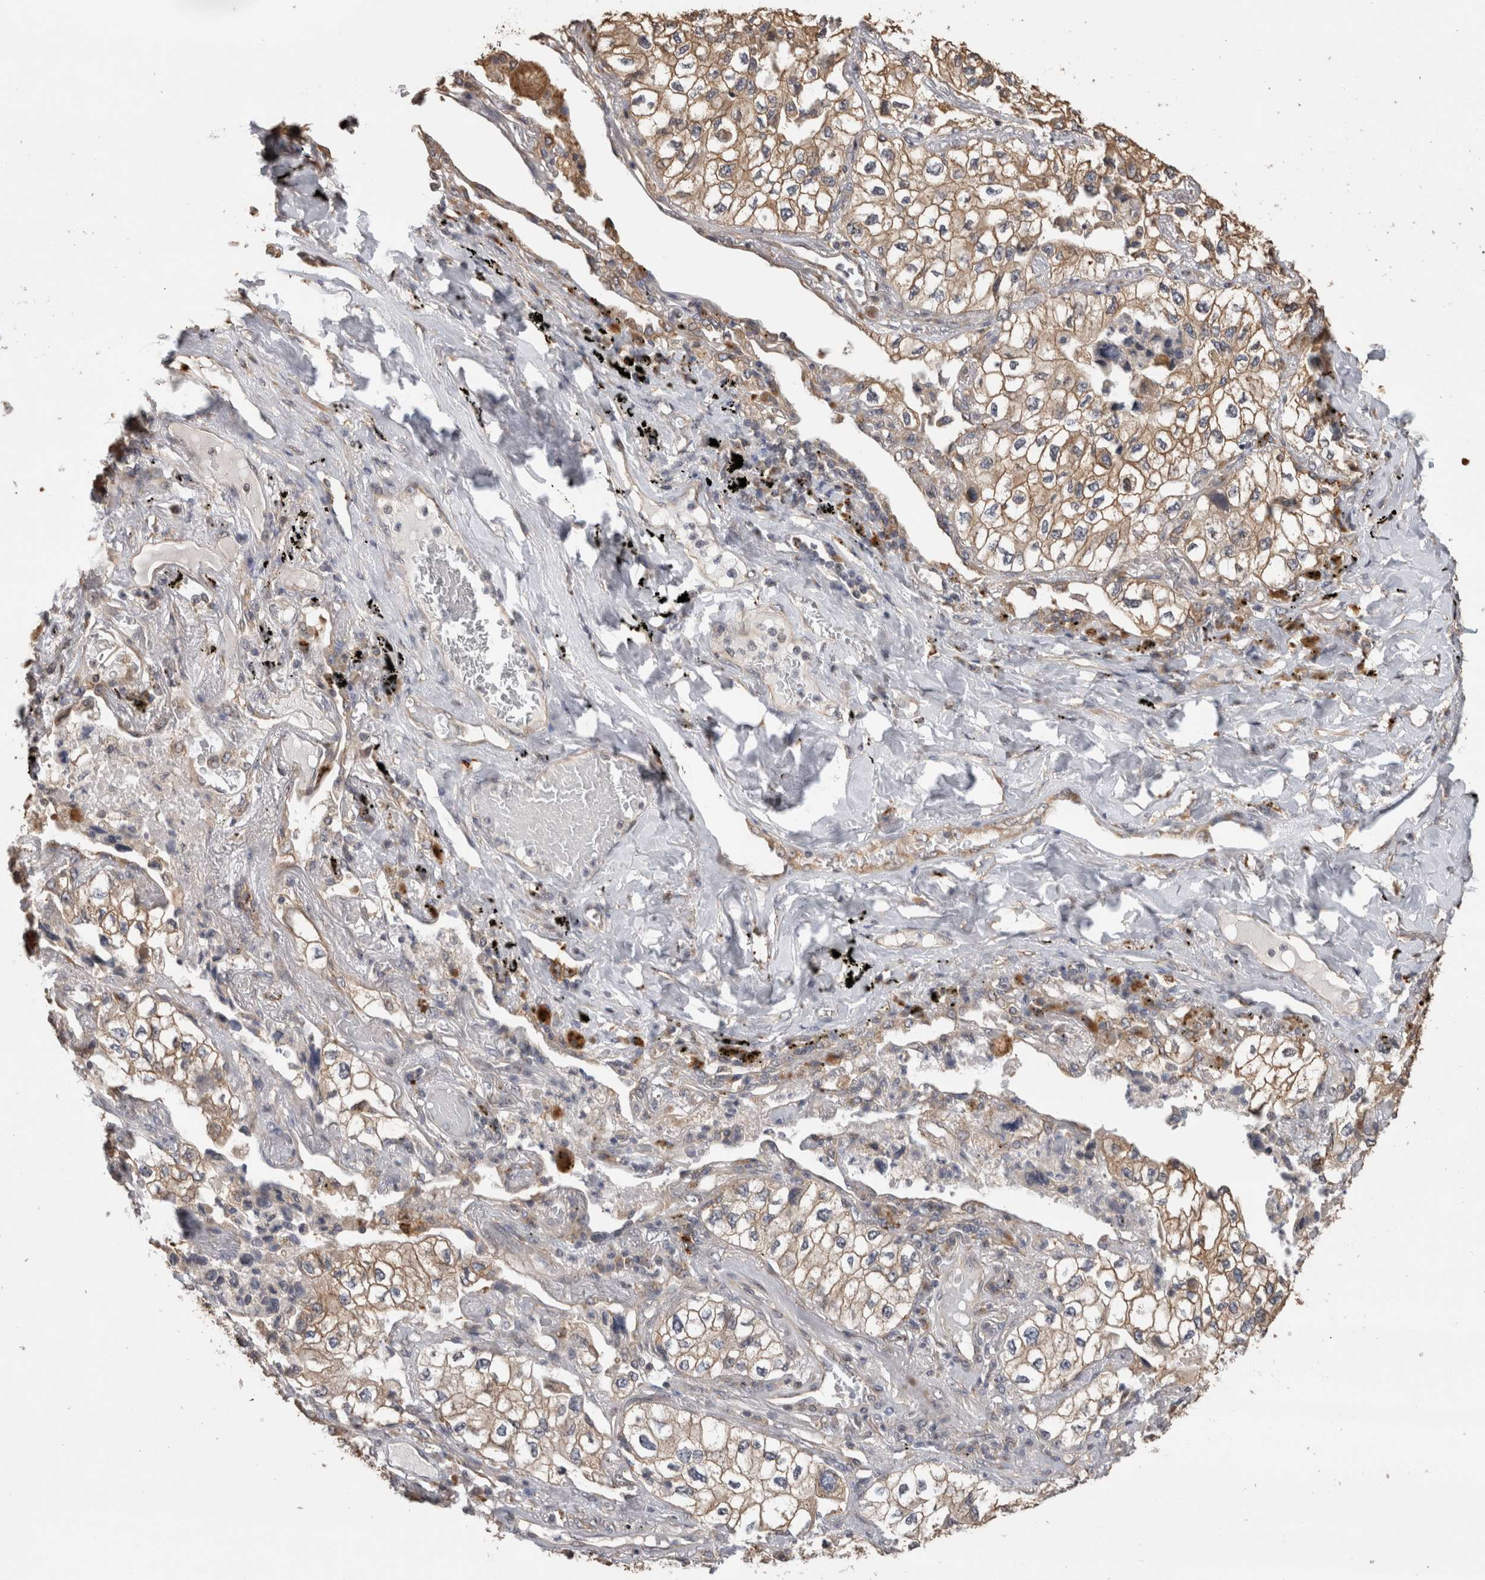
{"staining": {"intensity": "weak", "quantity": ">75%", "location": "cytoplasmic/membranous"}, "tissue": "lung cancer", "cell_type": "Tumor cells", "image_type": "cancer", "snomed": [{"axis": "morphology", "description": "Adenocarcinoma, NOS"}, {"axis": "topography", "description": "Lung"}], "caption": "Brown immunohistochemical staining in lung cancer (adenocarcinoma) demonstrates weak cytoplasmic/membranous positivity in about >75% of tumor cells. (brown staining indicates protein expression, while blue staining denotes nuclei).", "gene": "CLIP1", "patient": {"sex": "male", "age": 63}}